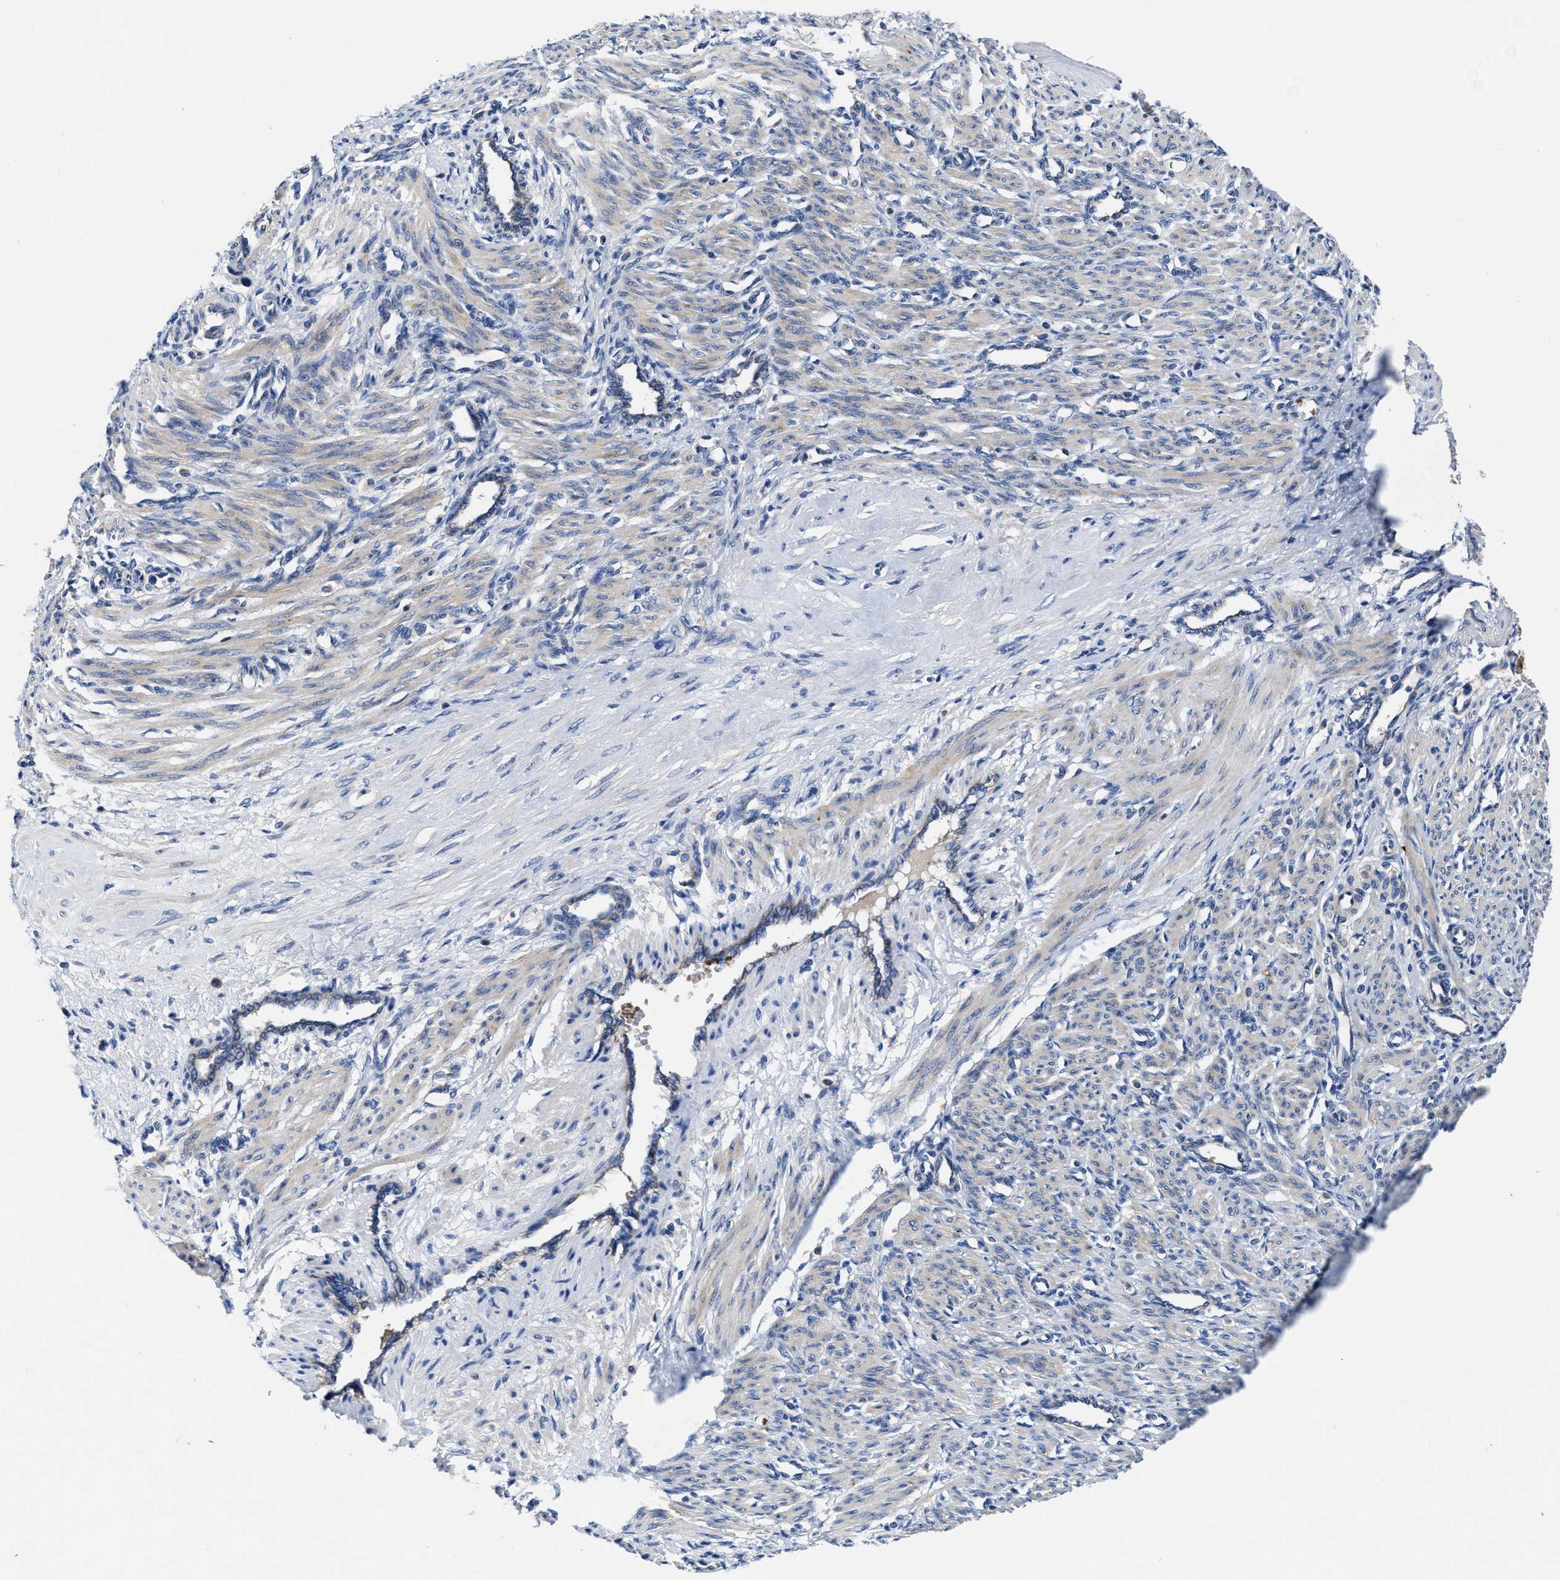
{"staining": {"intensity": "weak", "quantity": "25%-75%", "location": "cytoplasmic/membranous"}, "tissue": "smooth muscle", "cell_type": "Smooth muscle cells", "image_type": "normal", "snomed": [{"axis": "morphology", "description": "Normal tissue, NOS"}, {"axis": "topography", "description": "Endometrium"}], "caption": "Immunohistochemistry (IHC) of normal human smooth muscle reveals low levels of weak cytoplasmic/membranous positivity in approximately 25%-75% of smooth muscle cells.", "gene": "PHLPP1", "patient": {"sex": "female", "age": 33}}